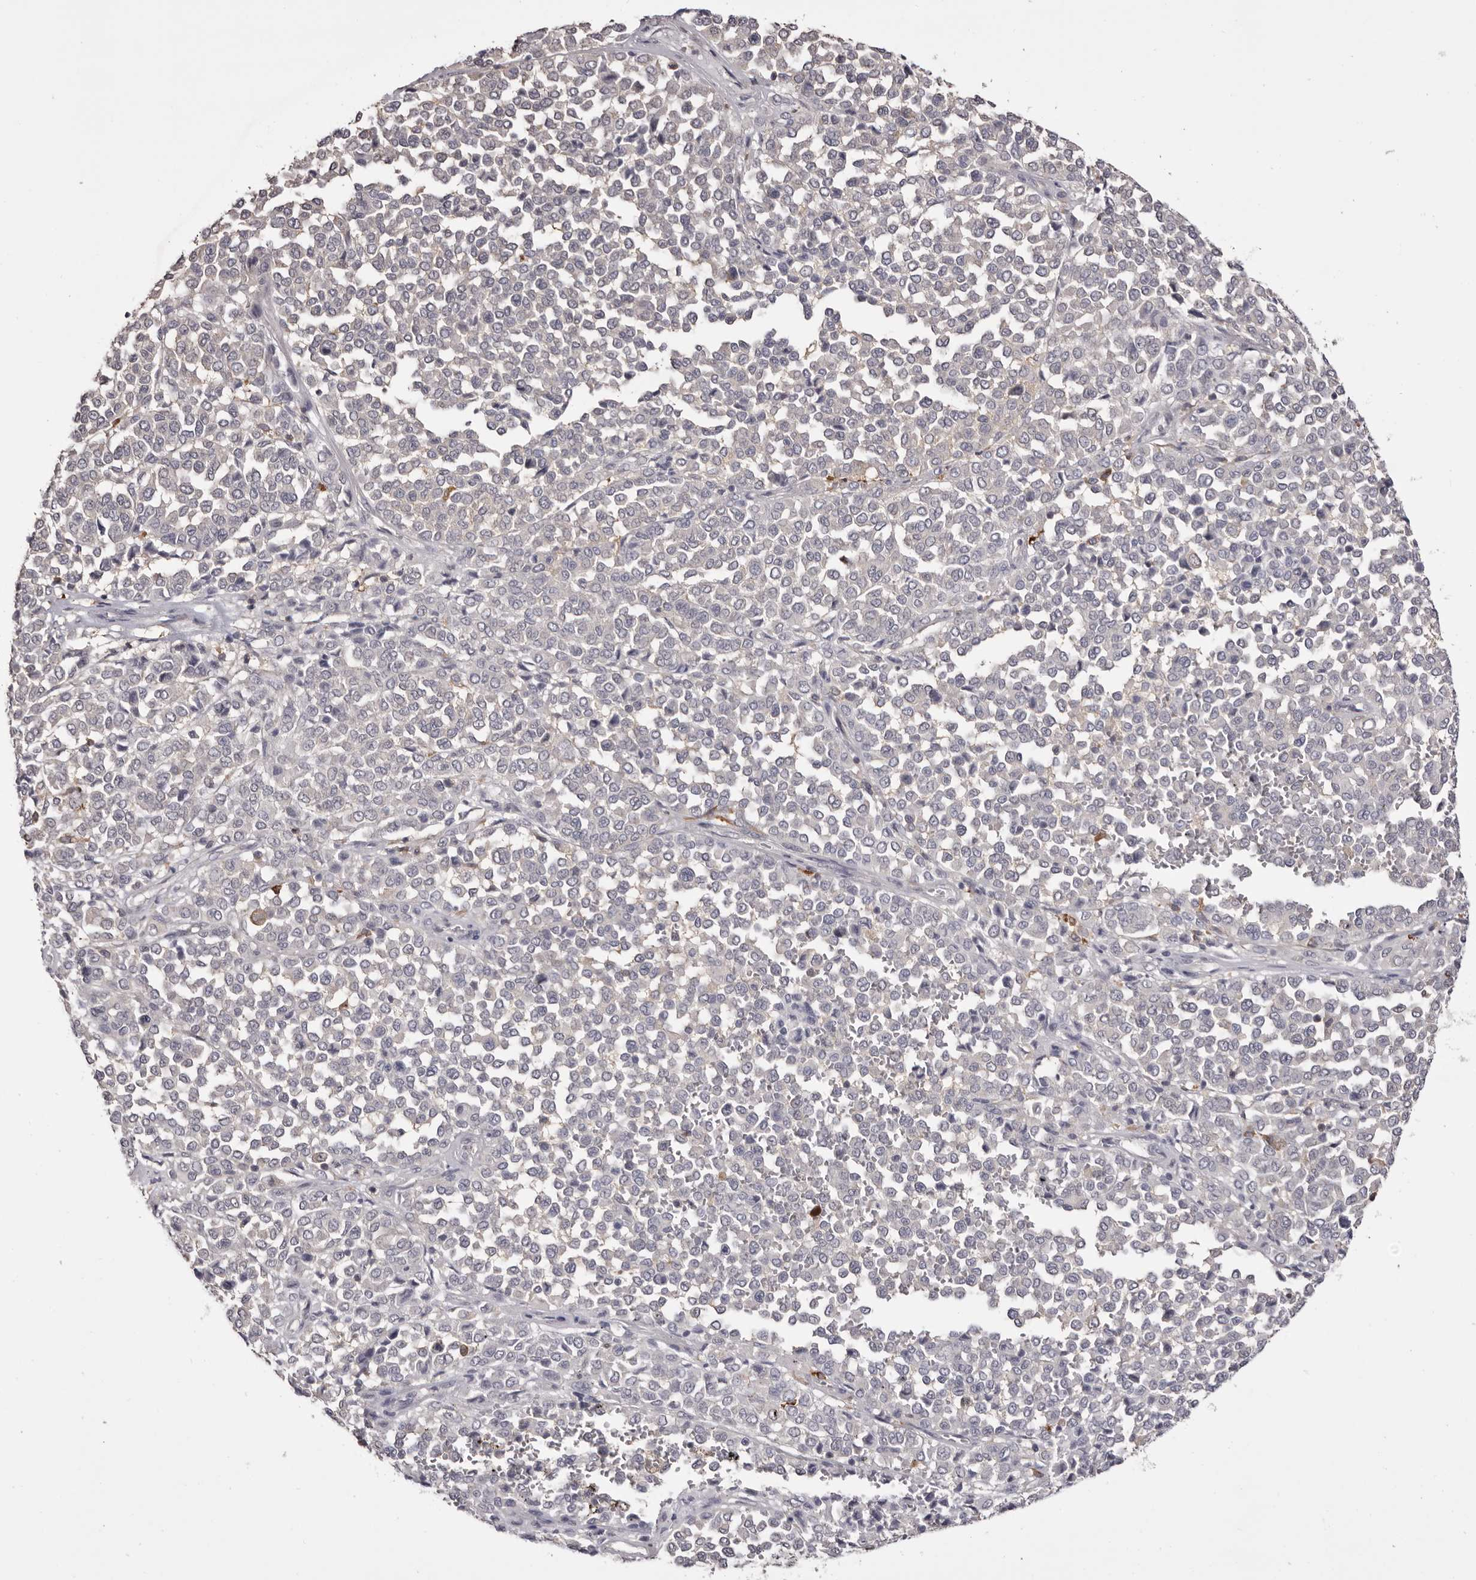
{"staining": {"intensity": "negative", "quantity": "none", "location": "none"}, "tissue": "melanoma", "cell_type": "Tumor cells", "image_type": "cancer", "snomed": [{"axis": "morphology", "description": "Malignant melanoma, Metastatic site"}, {"axis": "topography", "description": "Pancreas"}], "caption": "A histopathology image of human melanoma is negative for staining in tumor cells.", "gene": "TNNI1", "patient": {"sex": "female", "age": 30}}